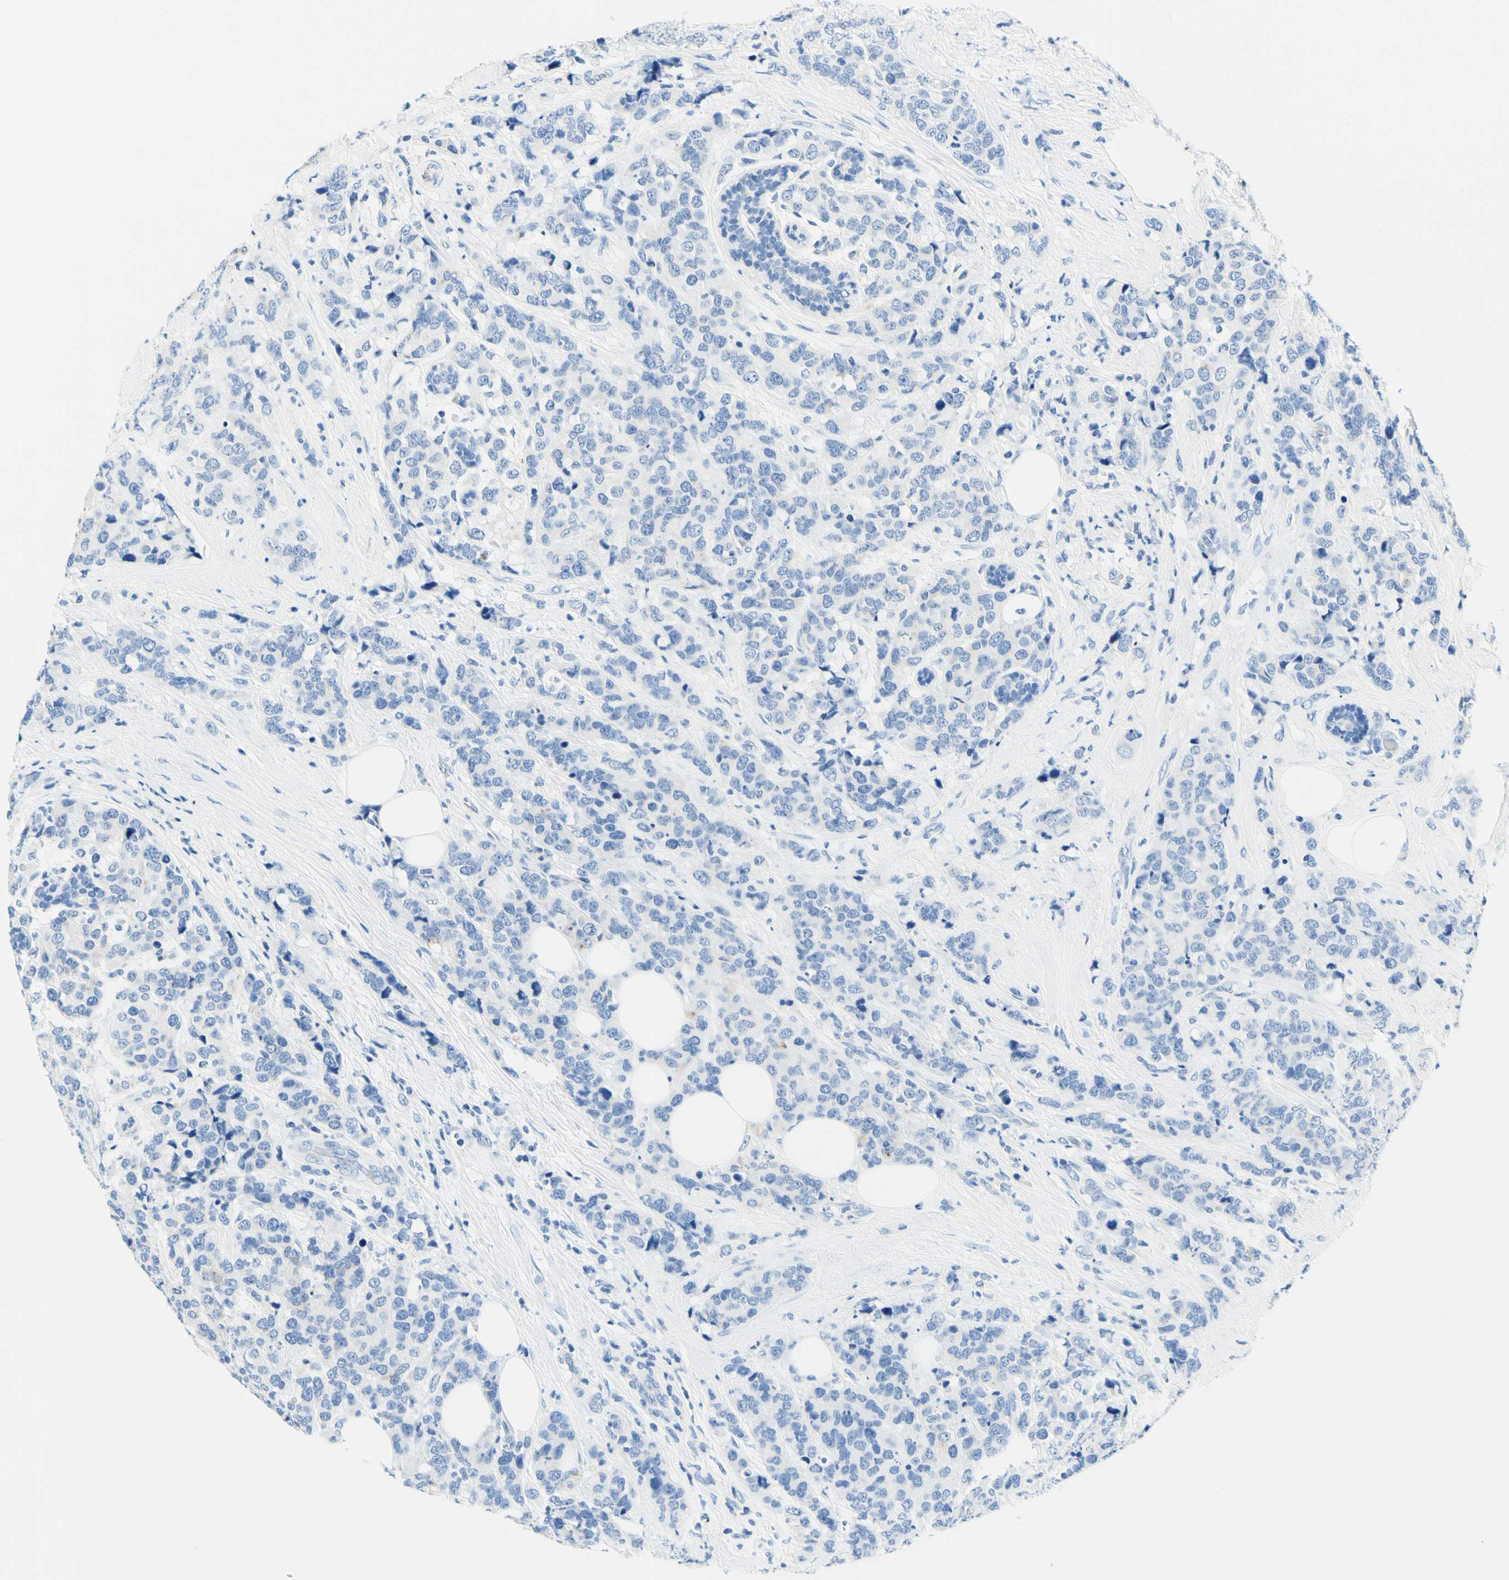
{"staining": {"intensity": "negative", "quantity": "none", "location": "none"}, "tissue": "breast cancer", "cell_type": "Tumor cells", "image_type": "cancer", "snomed": [{"axis": "morphology", "description": "Lobular carcinoma"}, {"axis": "topography", "description": "Breast"}], "caption": "Immunohistochemistry (IHC) of breast lobular carcinoma demonstrates no expression in tumor cells. (Stains: DAB (3,3'-diaminobenzidine) immunohistochemistry (IHC) with hematoxylin counter stain, Microscopy: brightfield microscopy at high magnification).", "gene": "HPCA", "patient": {"sex": "female", "age": 59}}